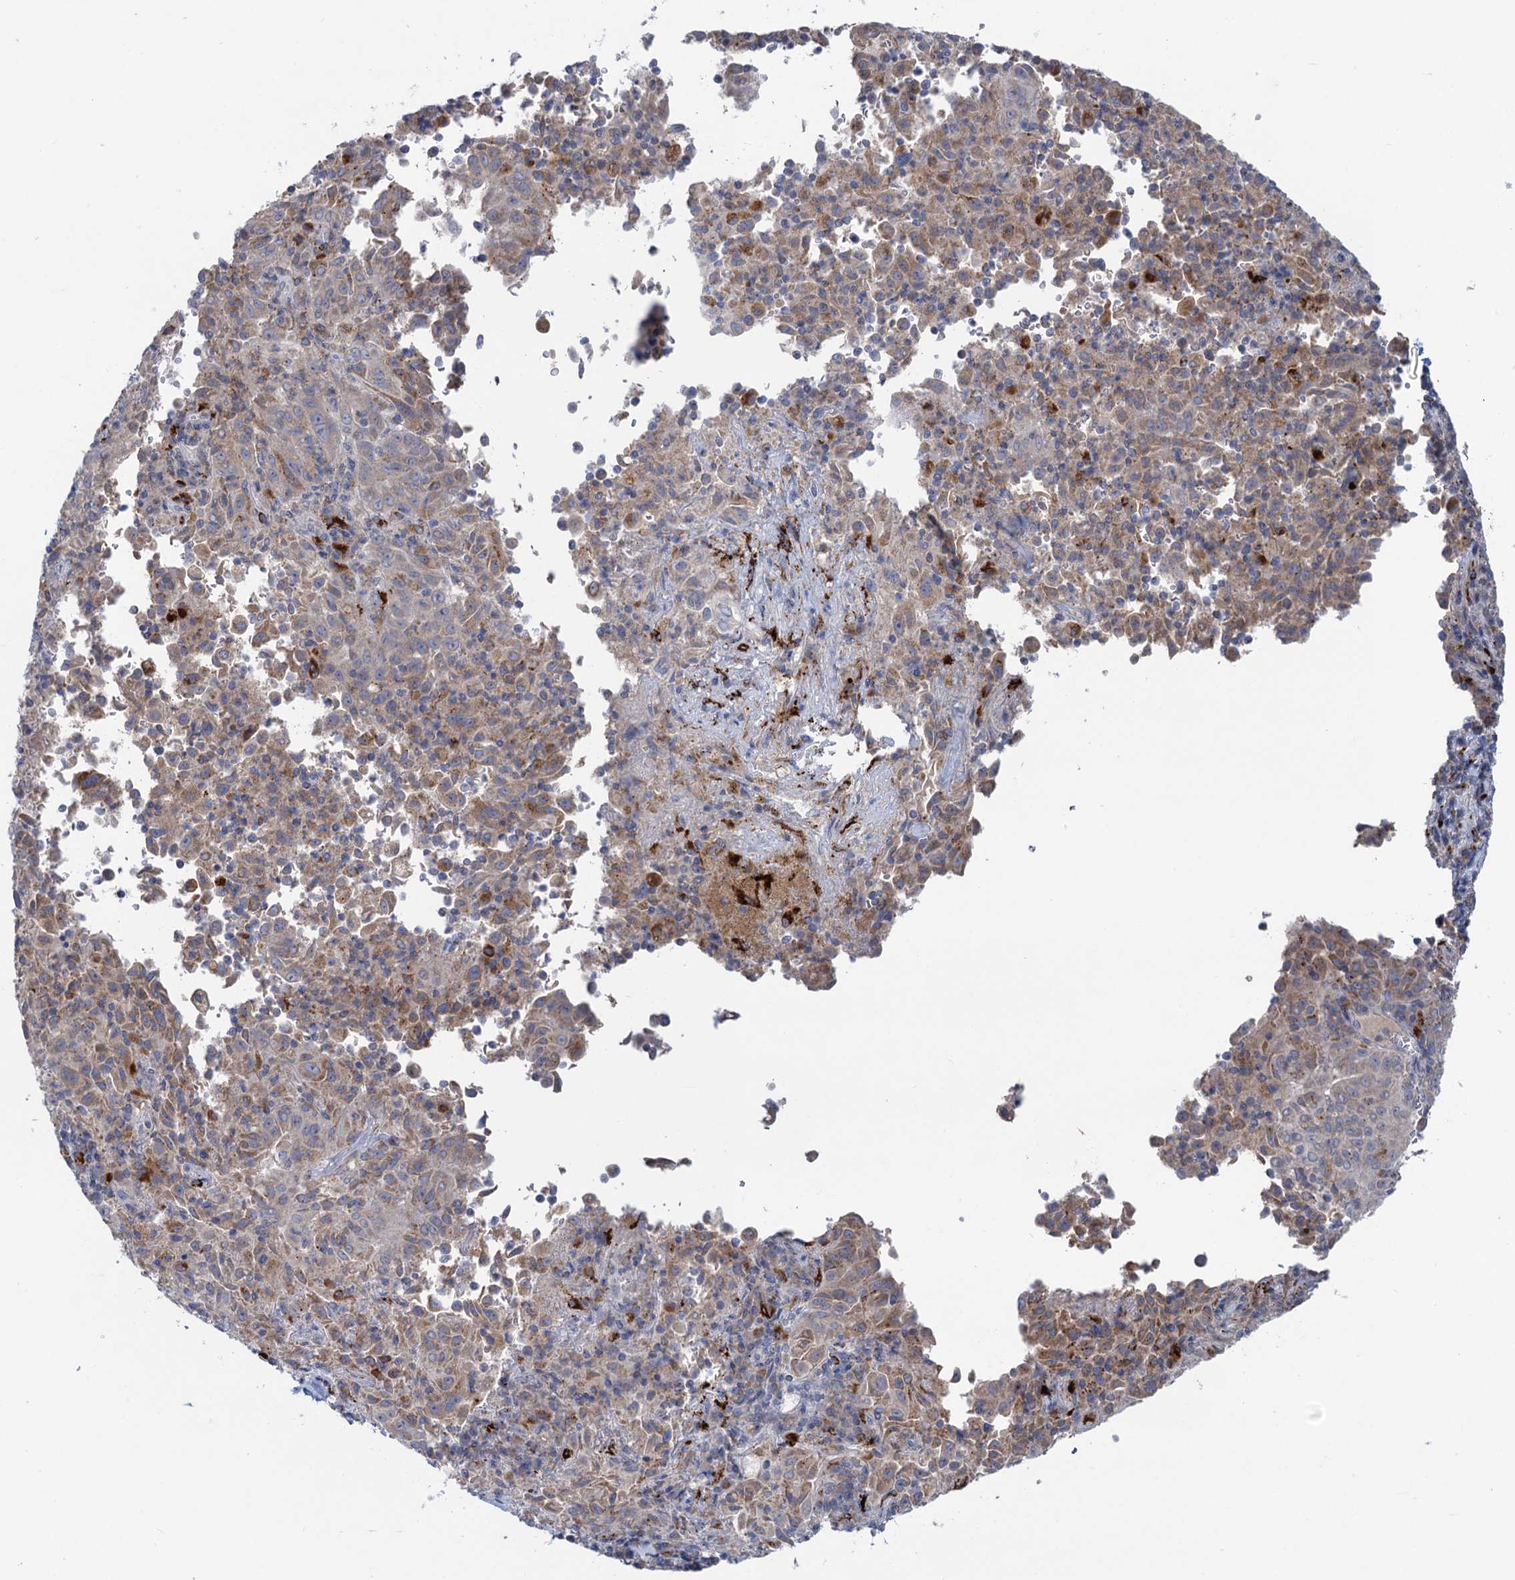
{"staining": {"intensity": "weak", "quantity": "<25%", "location": "cytoplasmic/membranous"}, "tissue": "pancreatic cancer", "cell_type": "Tumor cells", "image_type": "cancer", "snomed": [{"axis": "morphology", "description": "Adenocarcinoma, NOS"}, {"axis": "topography", "description": "Pancreas"}], "caption": "Adenocarcinoma (pancreatic) stained for a protein using immunohistochemistry demonstrates no staining tumor cells.", "gene": "ANKS3", "patient": {"sex": "male", "age": 63}}